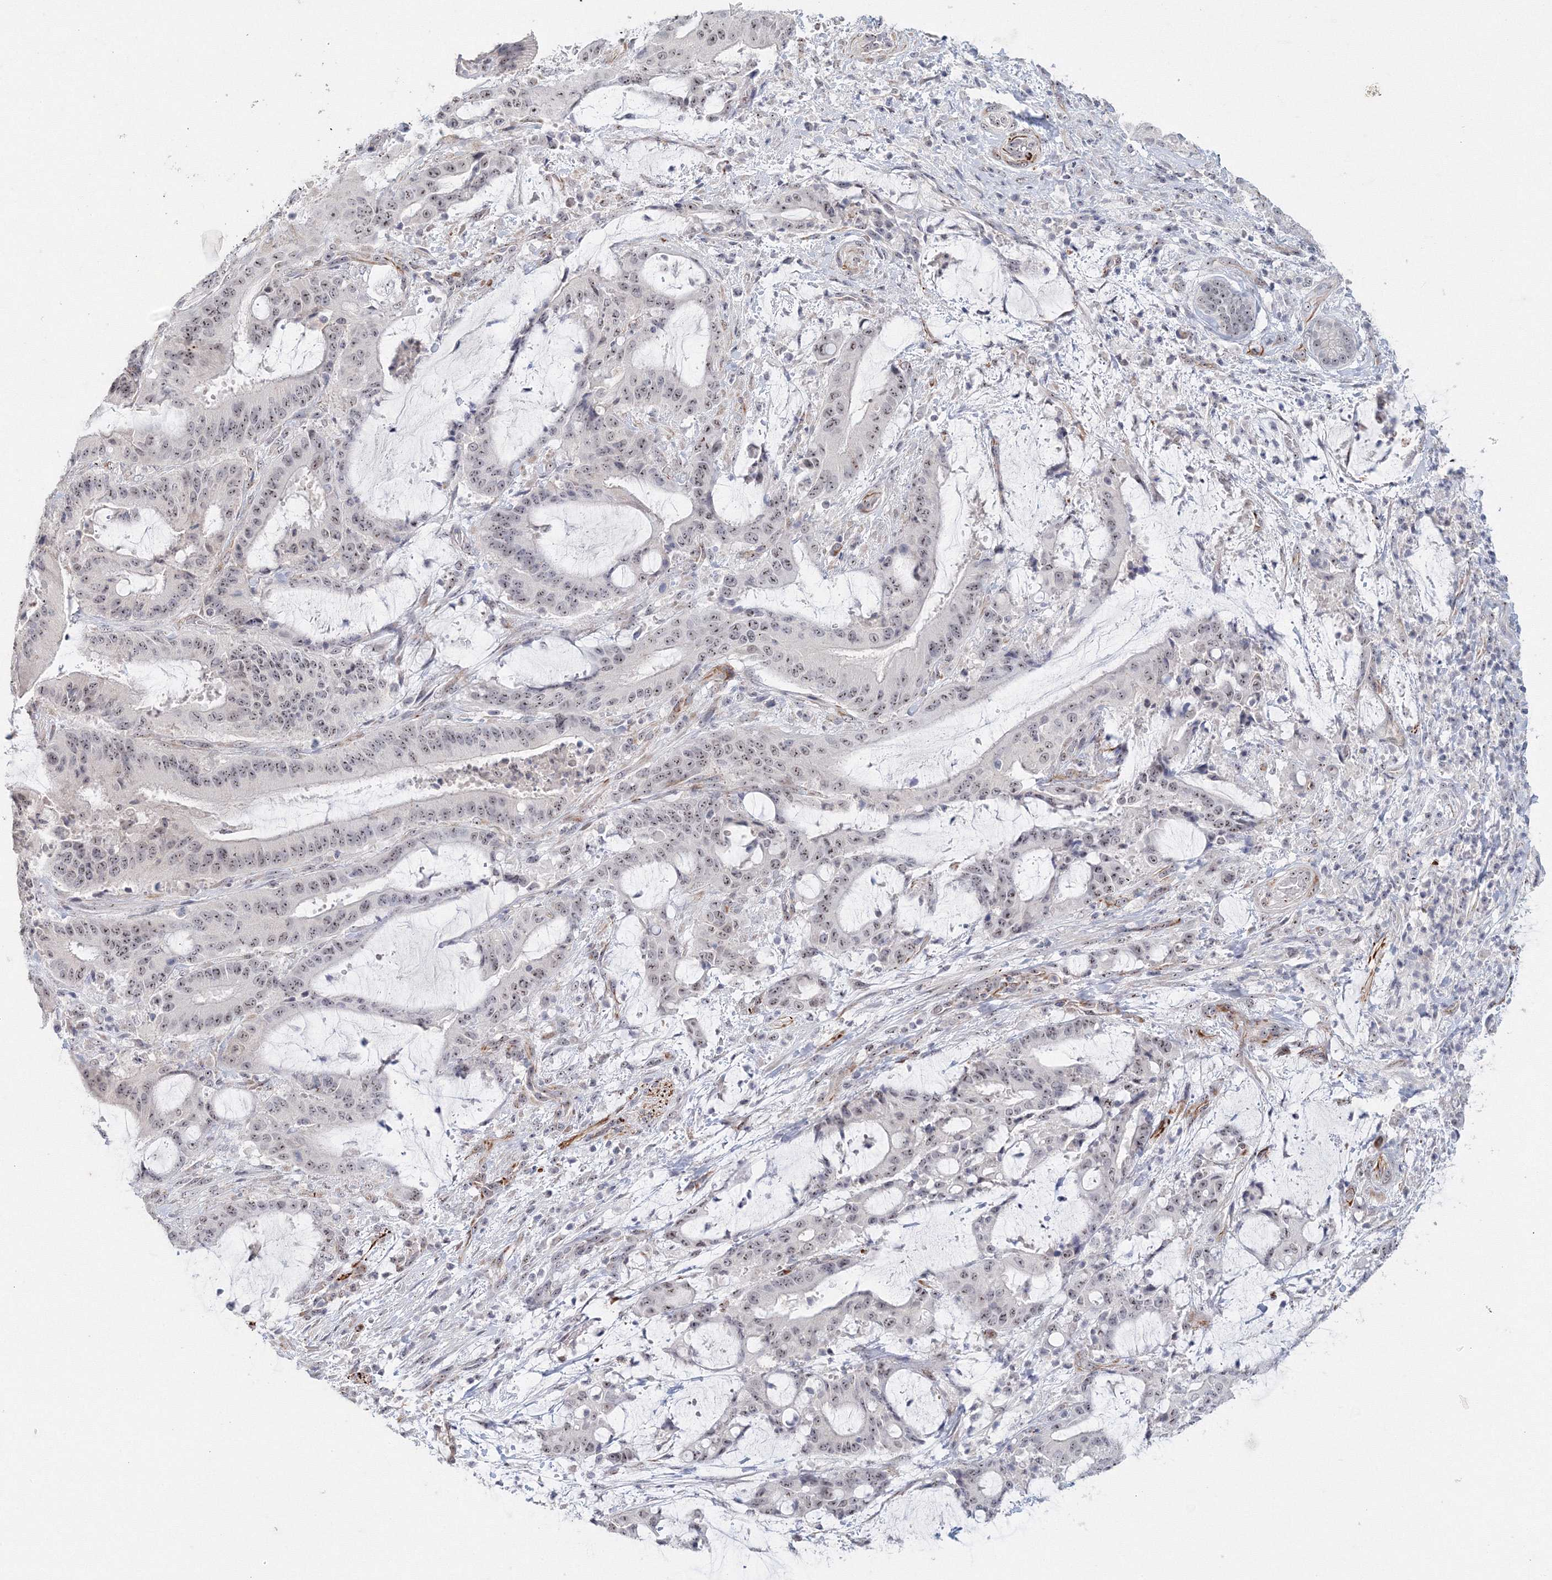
{"staining": {"intensity": "moderate", "quantity": ">75%", "location": "nuclear"}, "tissue": "liver cancer", "cell_type": "Tumor cells", "image_type": "cancer", "snomed": [{"axis": "morphology", "description": "Normal tissue, NOS"}, {"axis": "morphology", "description": "Cholangiocarcinoma"}, {"axis": "topography", "description": "Liver"}, {"axis": "topography", "description": "Peripheral nerve tissue"}], "caption": "This is a micrograph of immunohistochemistry (IHC) staining of cholangiocarcinoma (liver), which shows moderate positivity in the nuclear of tumor cells.", "gene": "SIRT7", "patient": {"sex": "female", "age": 73}}